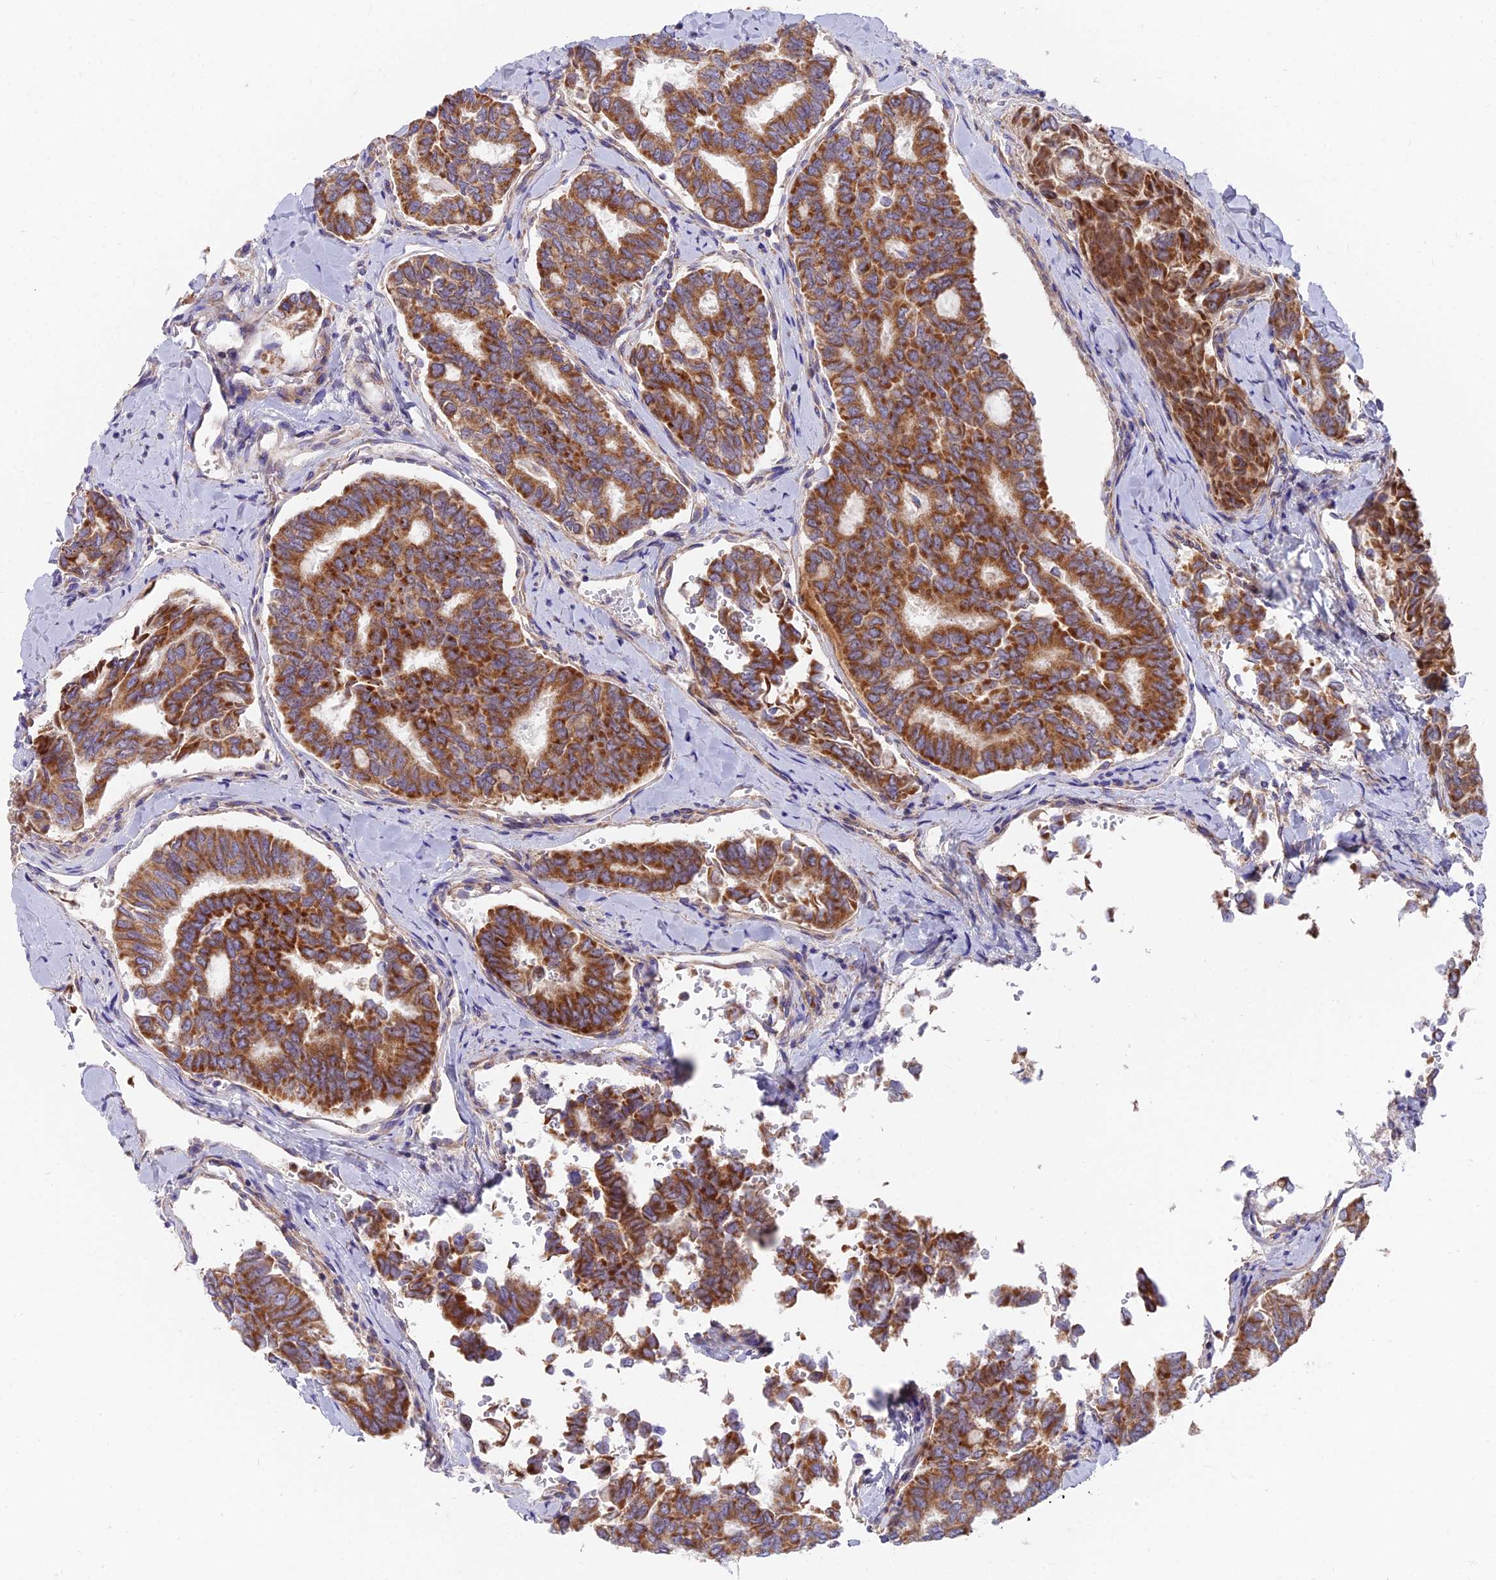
{"staining": {"intensity": "strong", "quantity": ">75%", "location": "cytoplasmic/membranous"}, "tissue": "thyroid cancer", "cell_type": "Tumor cells", "image_type": "cancer", "snomed": [{"axis": "morphology", "description": "Papillary adenocarcinoma, NOS"}, {"axis": "topography", "description": "Thyroid gland"}], "caption": "DAB immunohistochemical staining of thyroid cancer (papillary adenocarcinoma) displays strong cytoplasmic/membranous protein expression in about >75% of tumor cells.", "gene": "TBC1D20", "patient": {"sex": "female", "age": 35}}